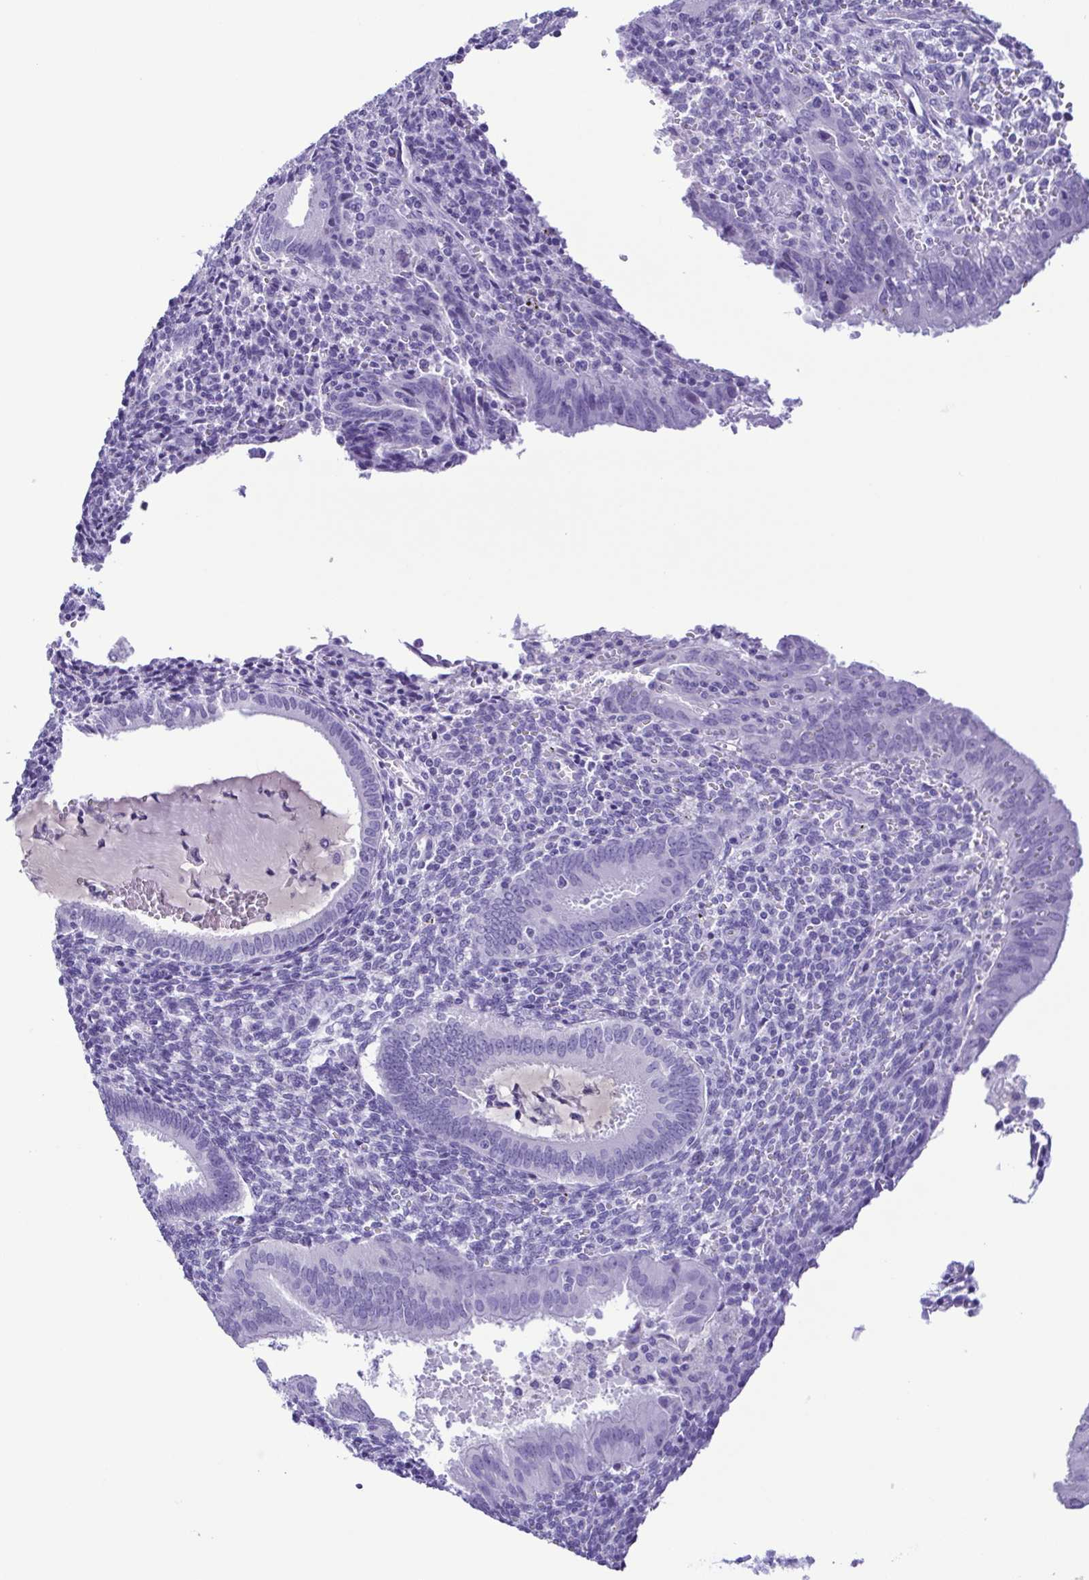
{"staining": {"intensity": "negative", "quantity": "none", "location": "none"}, "tissue": "endometrium", "cell_type": "Cells in endometrial stroma", "image_type": "normal", "snomed": [{"axis": "morphology", "description": "Normal tissue, NOS"}, {"axis": "topography", "description": "Endometrium"}], "caption": "Immunohistochemistry (IHC) micrograph of benign endometrium stained for a protein (brown), which shows no expression in cells in endometrial stroma.", "gene": "OVGP1", "patient": {"sex": "female", "age": 41}}